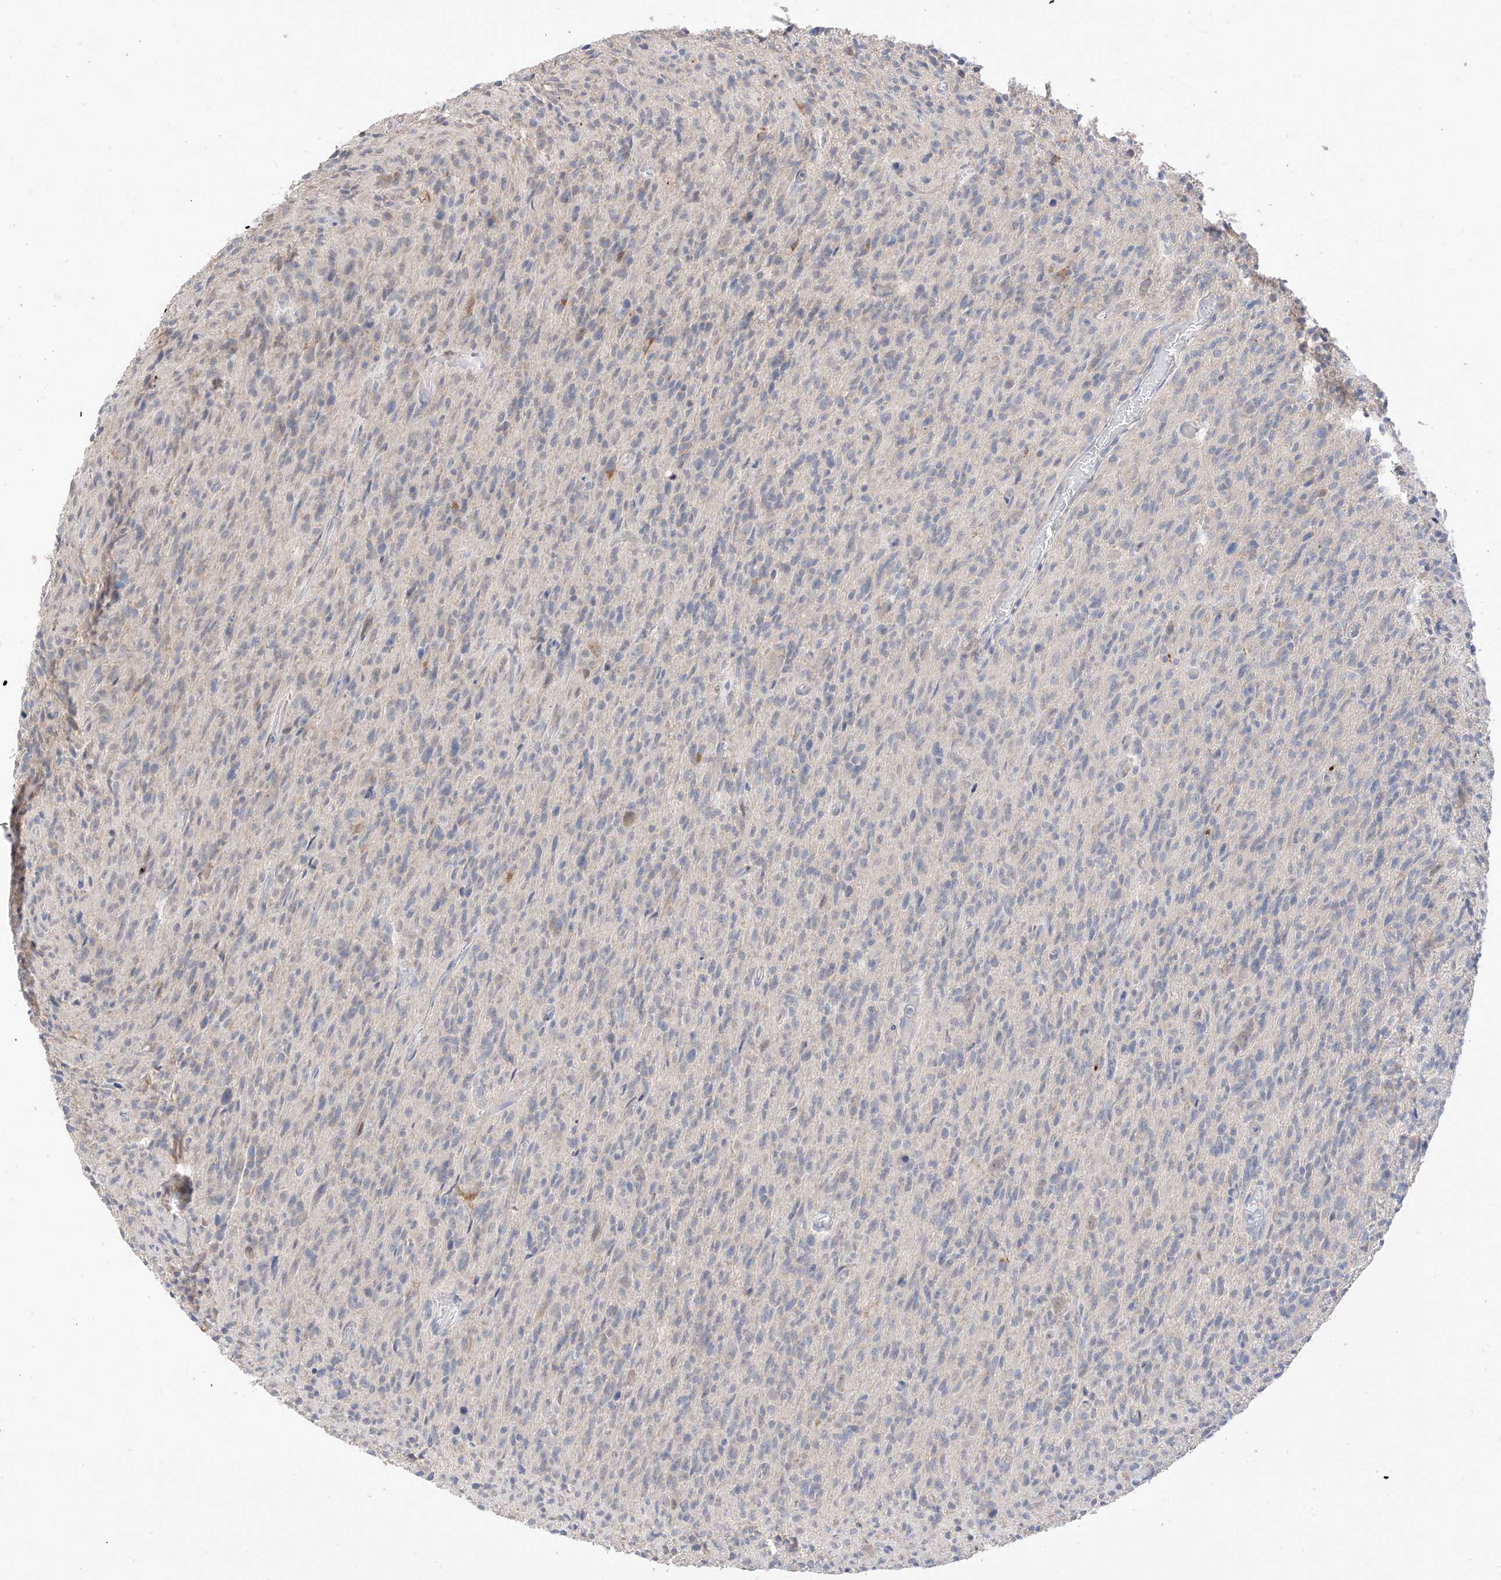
{"staining": {"intensity": "negative", "quantity": "none", "location": "none"}, "tissue": "glioma", "cell_type": "Tumor cells", "image_type": "cancer", "snomed": [{"axis": "morphology", "description": "Glioma, malignant, High grade"}, {"axis": "topography", "description": "Brain"}], "caption": "IHC of malignant high-grade glioma shows no expression in tumor cells.", "gene": "LATS1", "patient": {"sex": "female", "age": 57}}